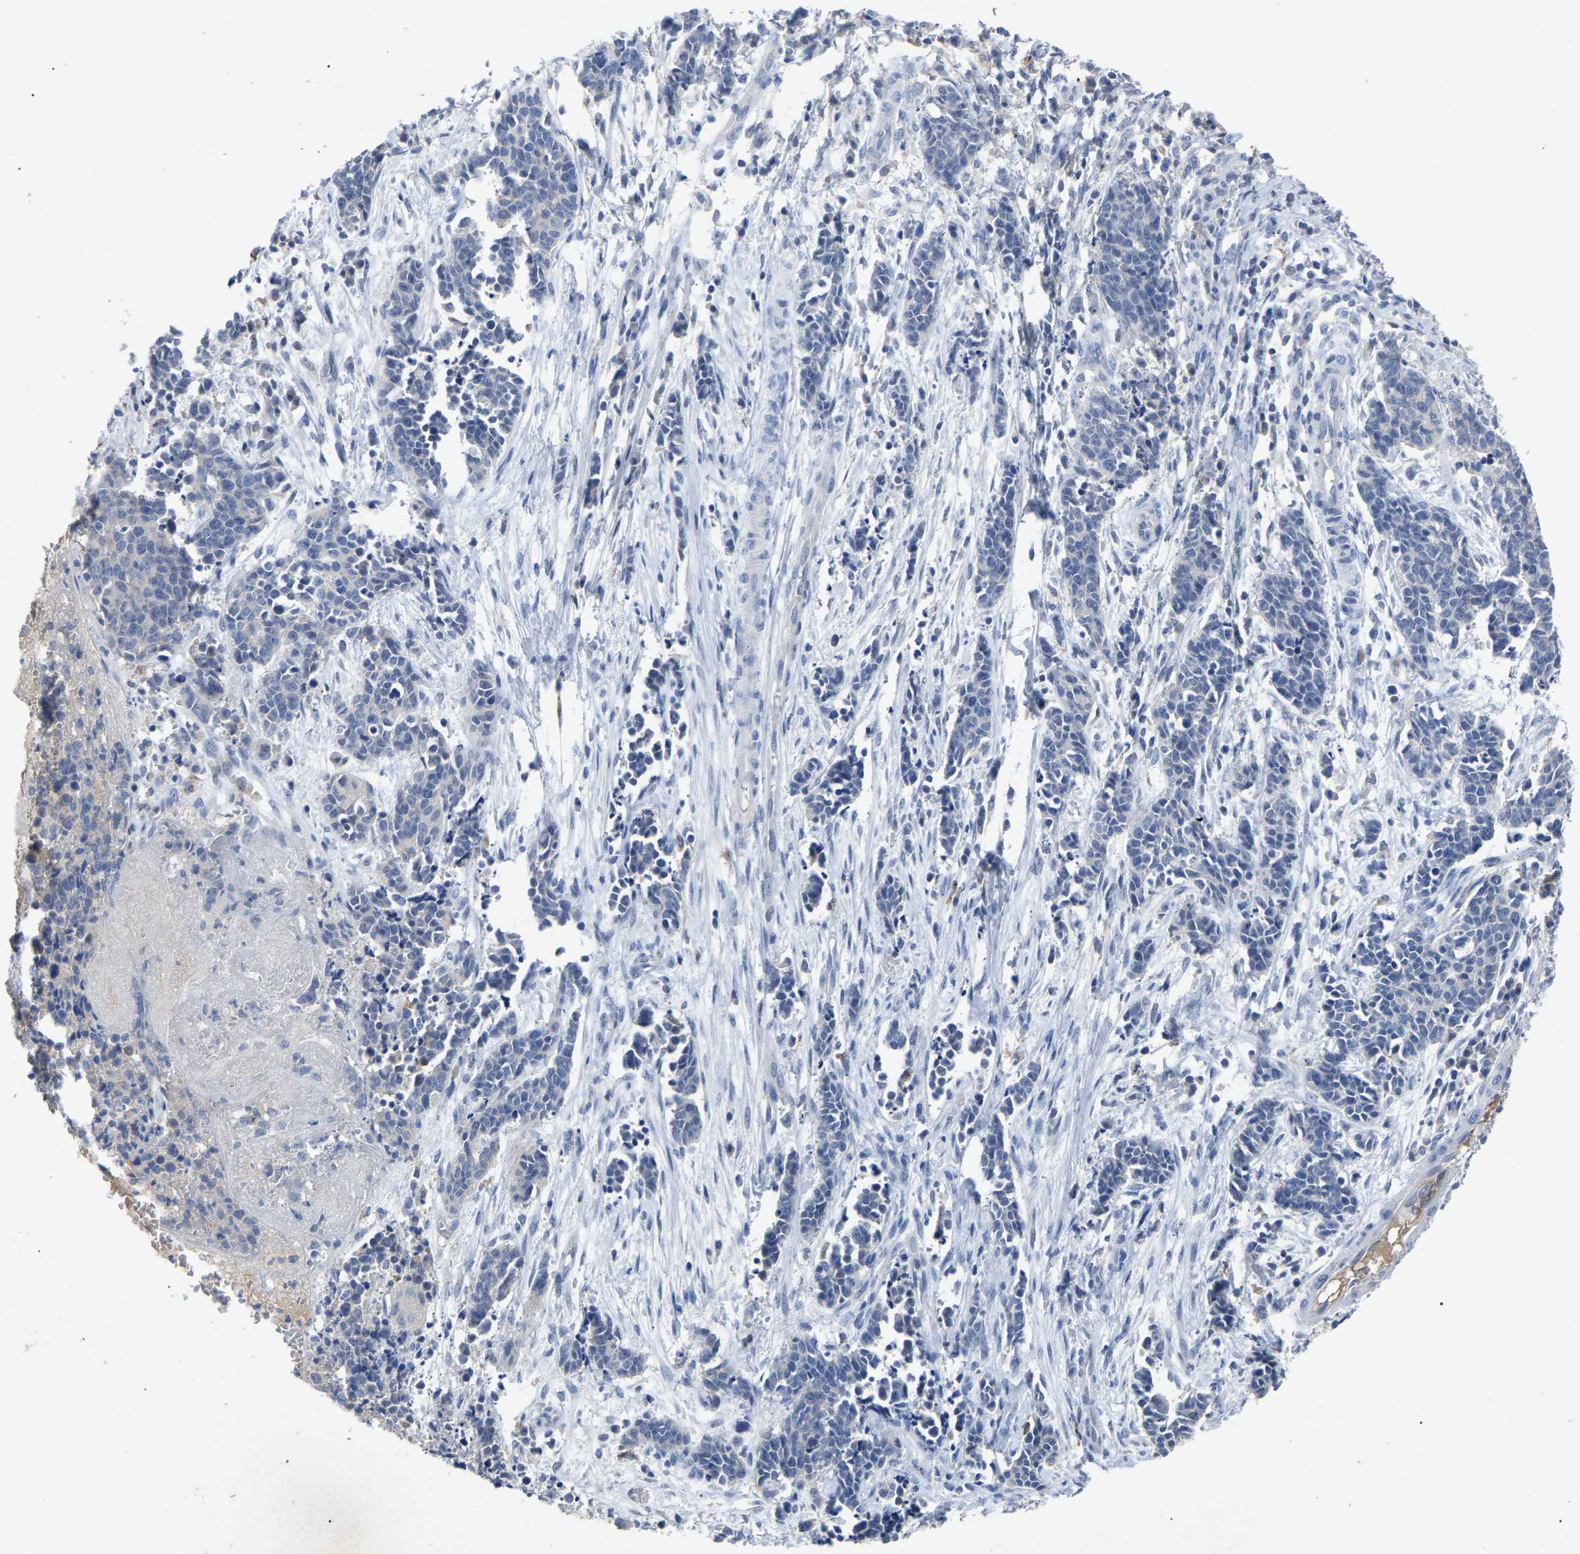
{"staining": {"intensity": "negative", "quantity": "none", "location": "none"}, "tissue": "cervical cancer", "cell_type": "Tumor cells", "image_type": "cancer", "snomed": [{"axis": "morphology", "description": "Squamous cell carcinoma, NOS"}, {"axis": "topography", "description": "Cervix"}], "caption": "IHC histopathology image of neoplastic tissue: human cervical squamous cell carcinoma stained with DAB (3,3'-diaminobenzidine) reveals no significant protein expression in tumor cells.", "gene": "SMPD2", "patient": {"sex": "female", "age": 35}}